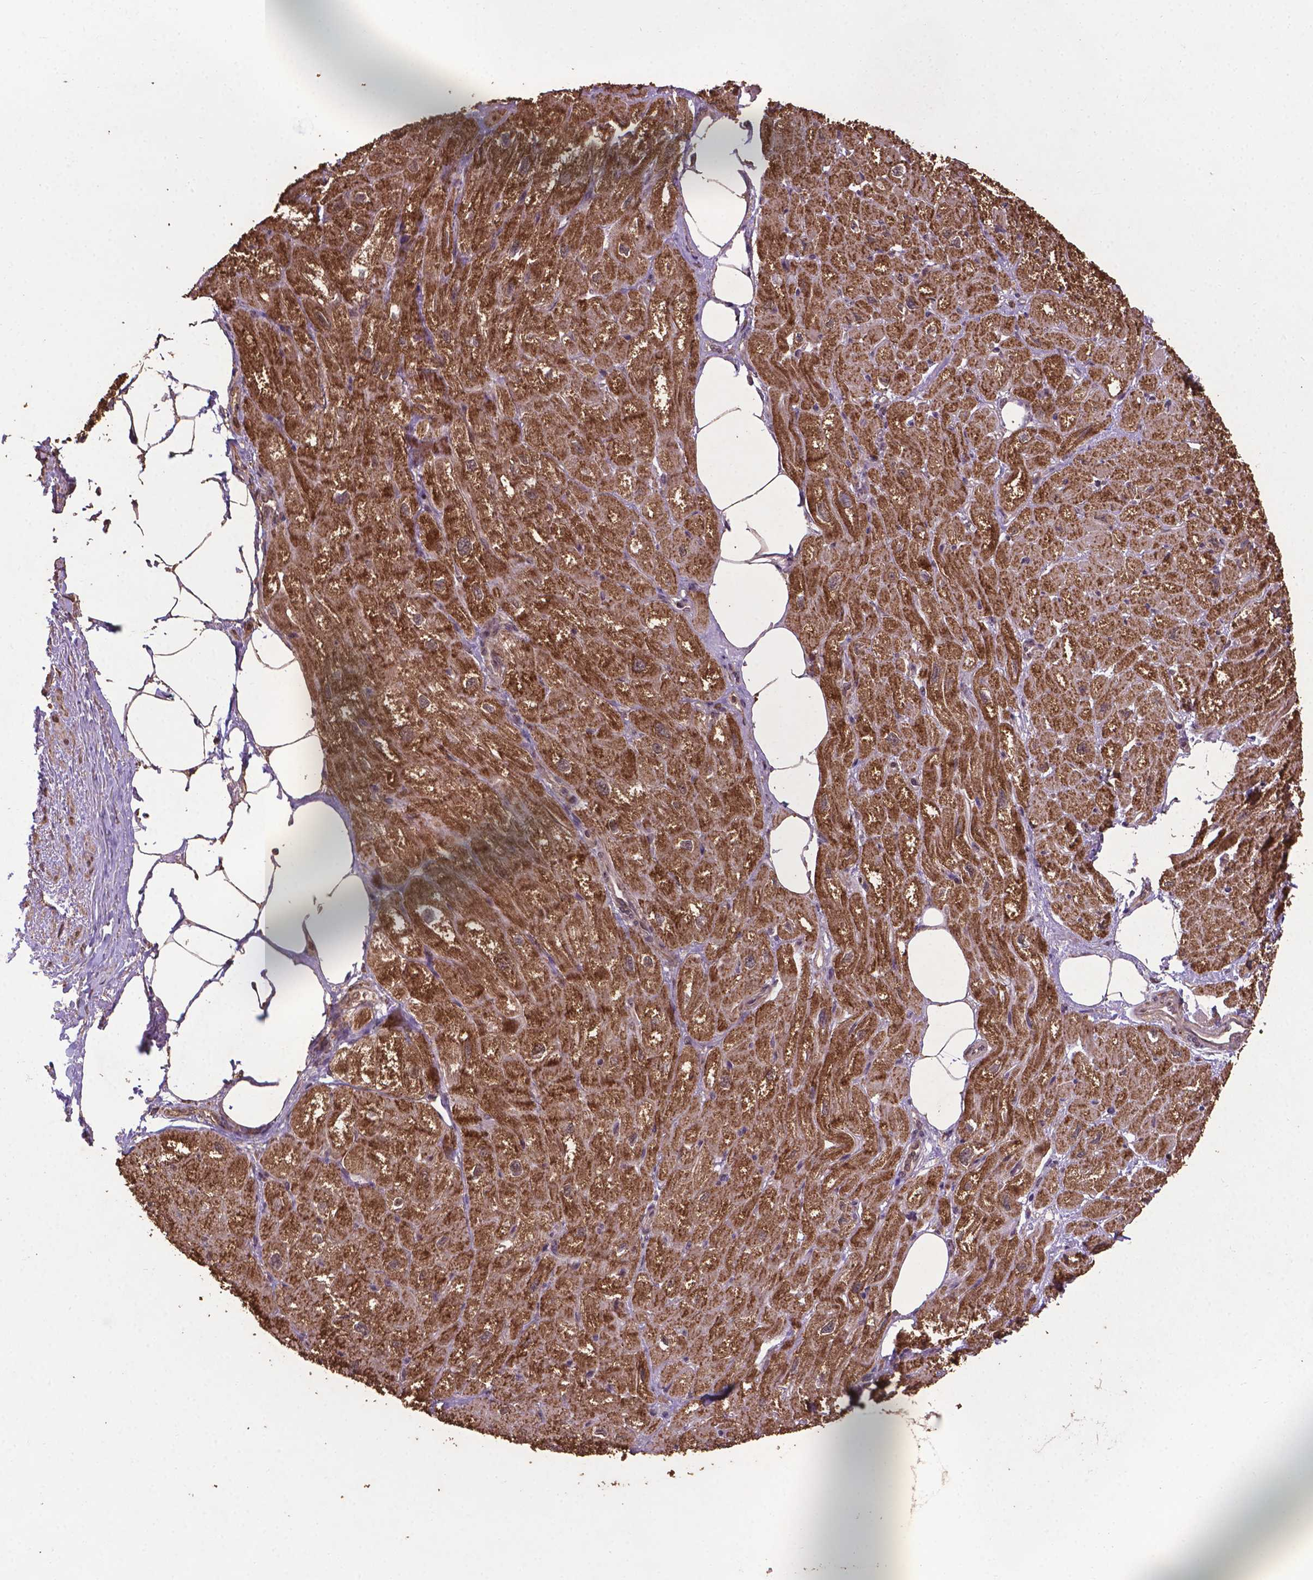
{"staining": {"intensity": "strong", "quantity": ">75%", "location": "cytoplasmic/membranous"}, "tissue": "heart muscle", "cell_type": "Cardiomyocytes", "image_type": "normal", "snomed": [{"axis": "morphology", "description": "Normal tissue, NOS"}, {"axis": "topography", "description": "Heart"}], "caption": "A brown stain highlights strong cytoplasmic/membranous positivity of a protein in cardiomyocytes of normal human heart muscle. (brown staining indicates protein expression, while blue staining denotes nuclei).", "gene": "DCAF1", "patient": {"sex": "female", "age": 62}}